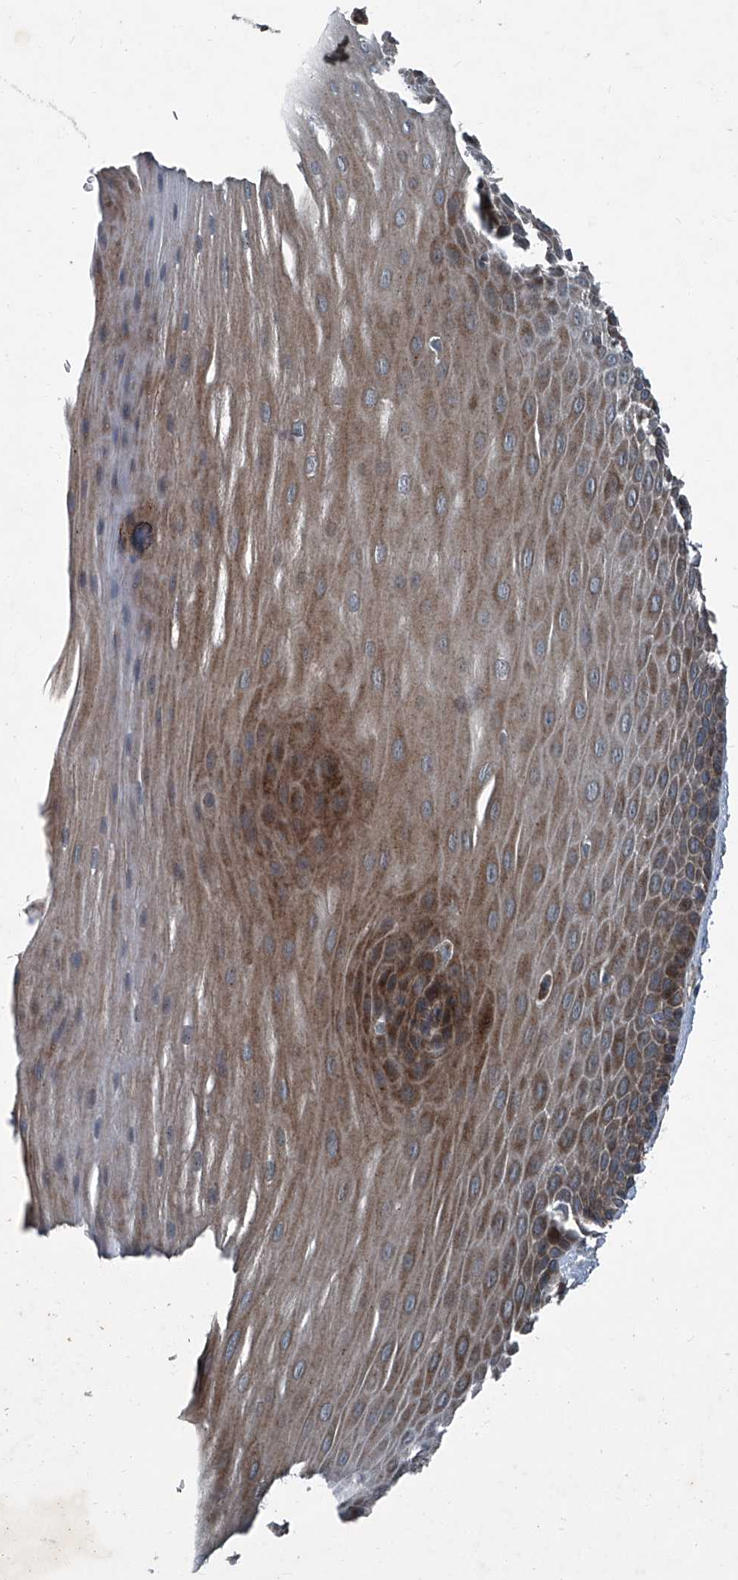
{"staining": {"intensity": "strong", "quantity": "25%-75%", "location": "cytoplasmic/membranous"}, "tissue": "esophagus", "cell_type": "Squamous epithelial cells", "image_type": "normal", "snomed": [{"axis": "morphology", "description": "Normal tissue, NOS"}, {"axis": "topography", "description": "Esophagus"}], "caption": "This is an image of IHC staining of normal esophagus, which shows strong positivity in the cytoplasmic/membranous of squamous epithelial cells.", "gene": "SENP2", "patient": {"sex": "male", "age": 62}}